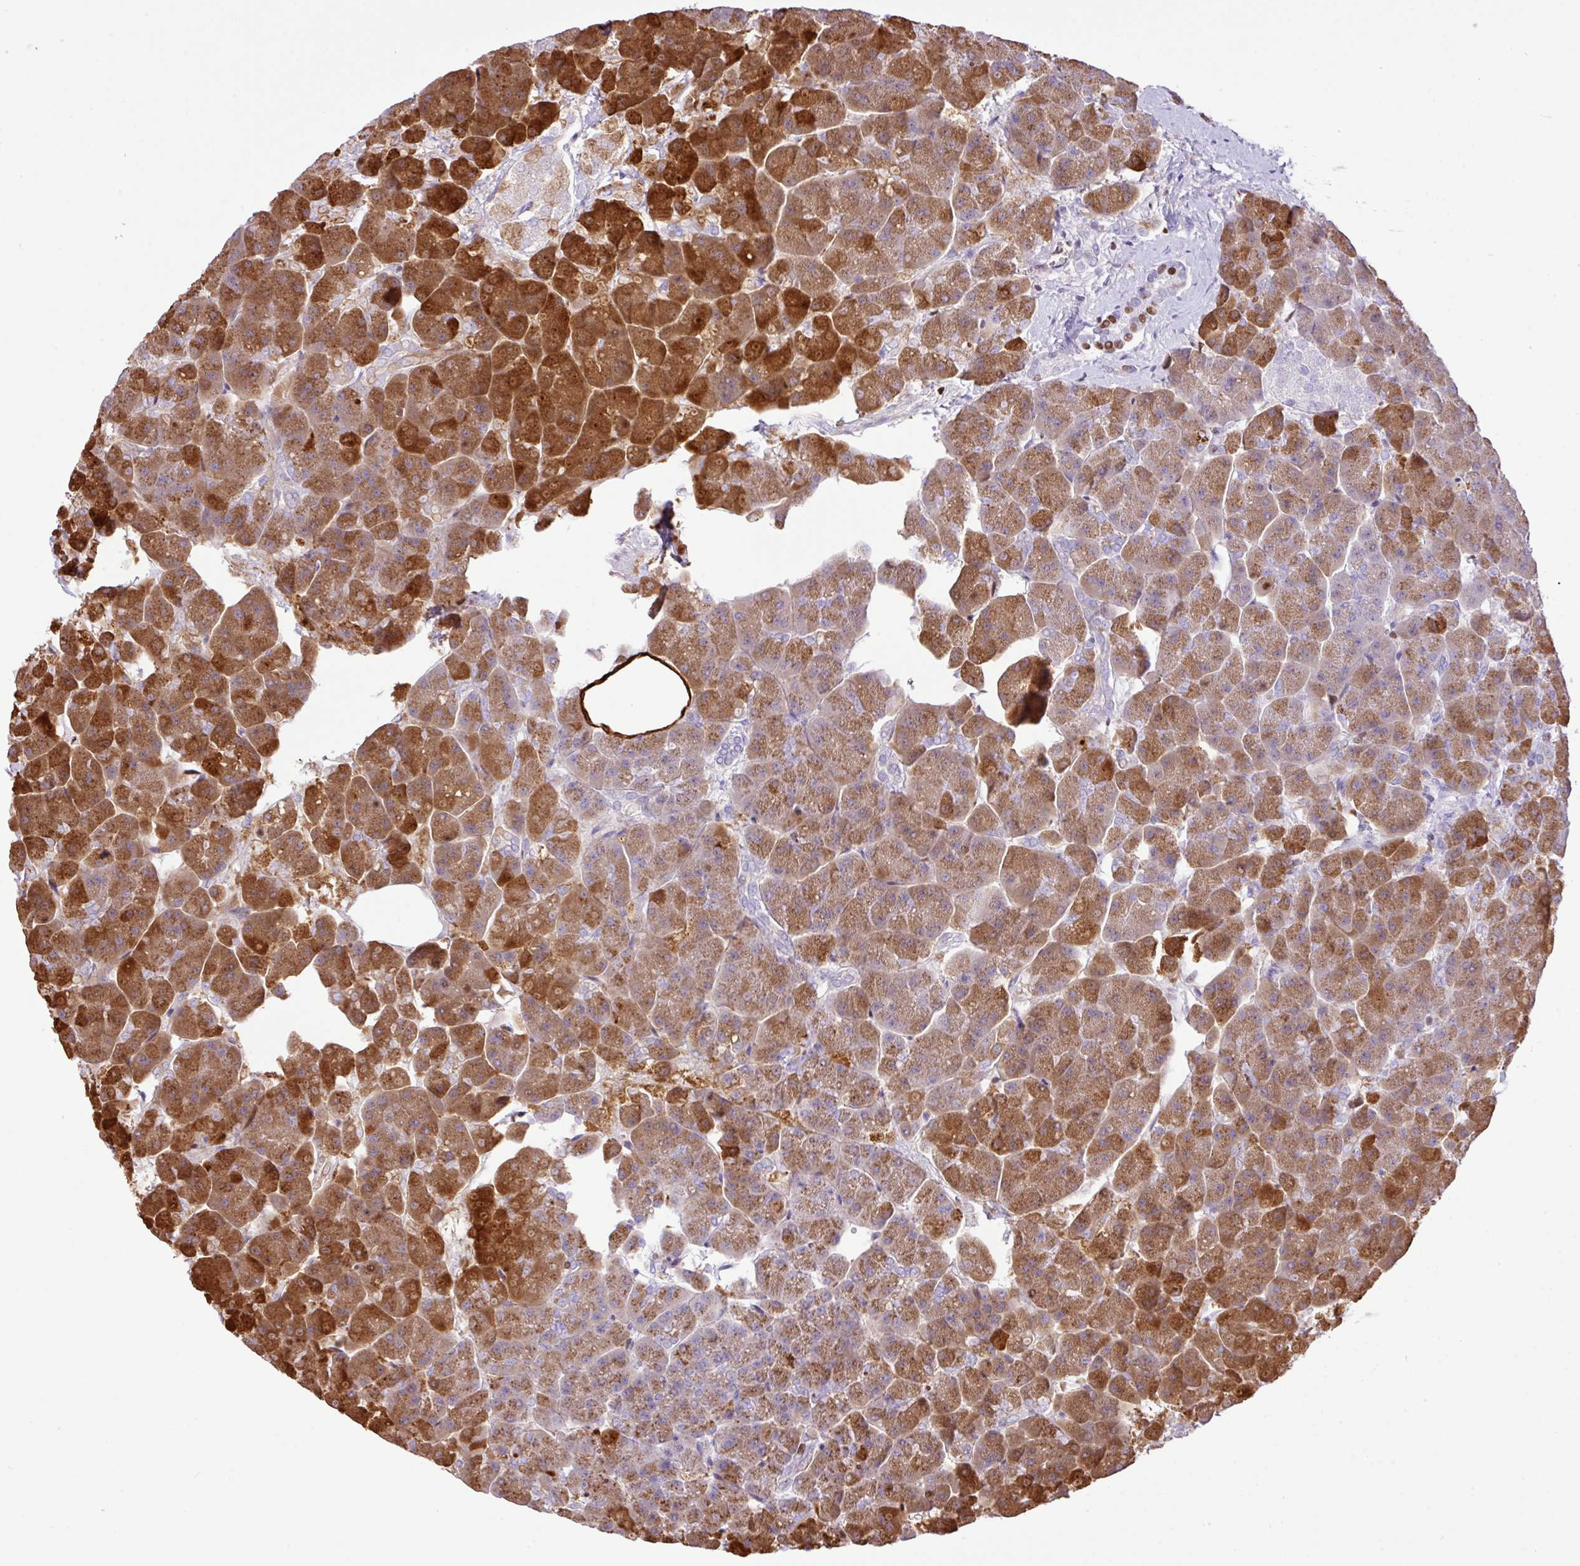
{"staining": {"intensity": "strong", "quantity": ">75%", "location": "cytoplasmic/membranous,nuclear"}, "tissue": "pancreas", "cell_type": "Exocrine glandular cells", "image_type": "normal", "snomed": [{"axis": "morphology", "description": "Normal tissue, NOS"}, {"axis": "topography", "description": "Pancreas"}, {"axis": "topography", "description": "Peripheral nerve tissue"}], "caption": "IHC image of normal pancreas: human pancreas stained using IHC demonstrates high levels of strong protein expression localized specifically in the cytoplasmic/membranous,nuclear of exocrine glandular cells, appearing as a cytoplasmic/membranous,nuclear brown color.", "gene": "RARG", "patient": {"sex": "male", "age": 54}}